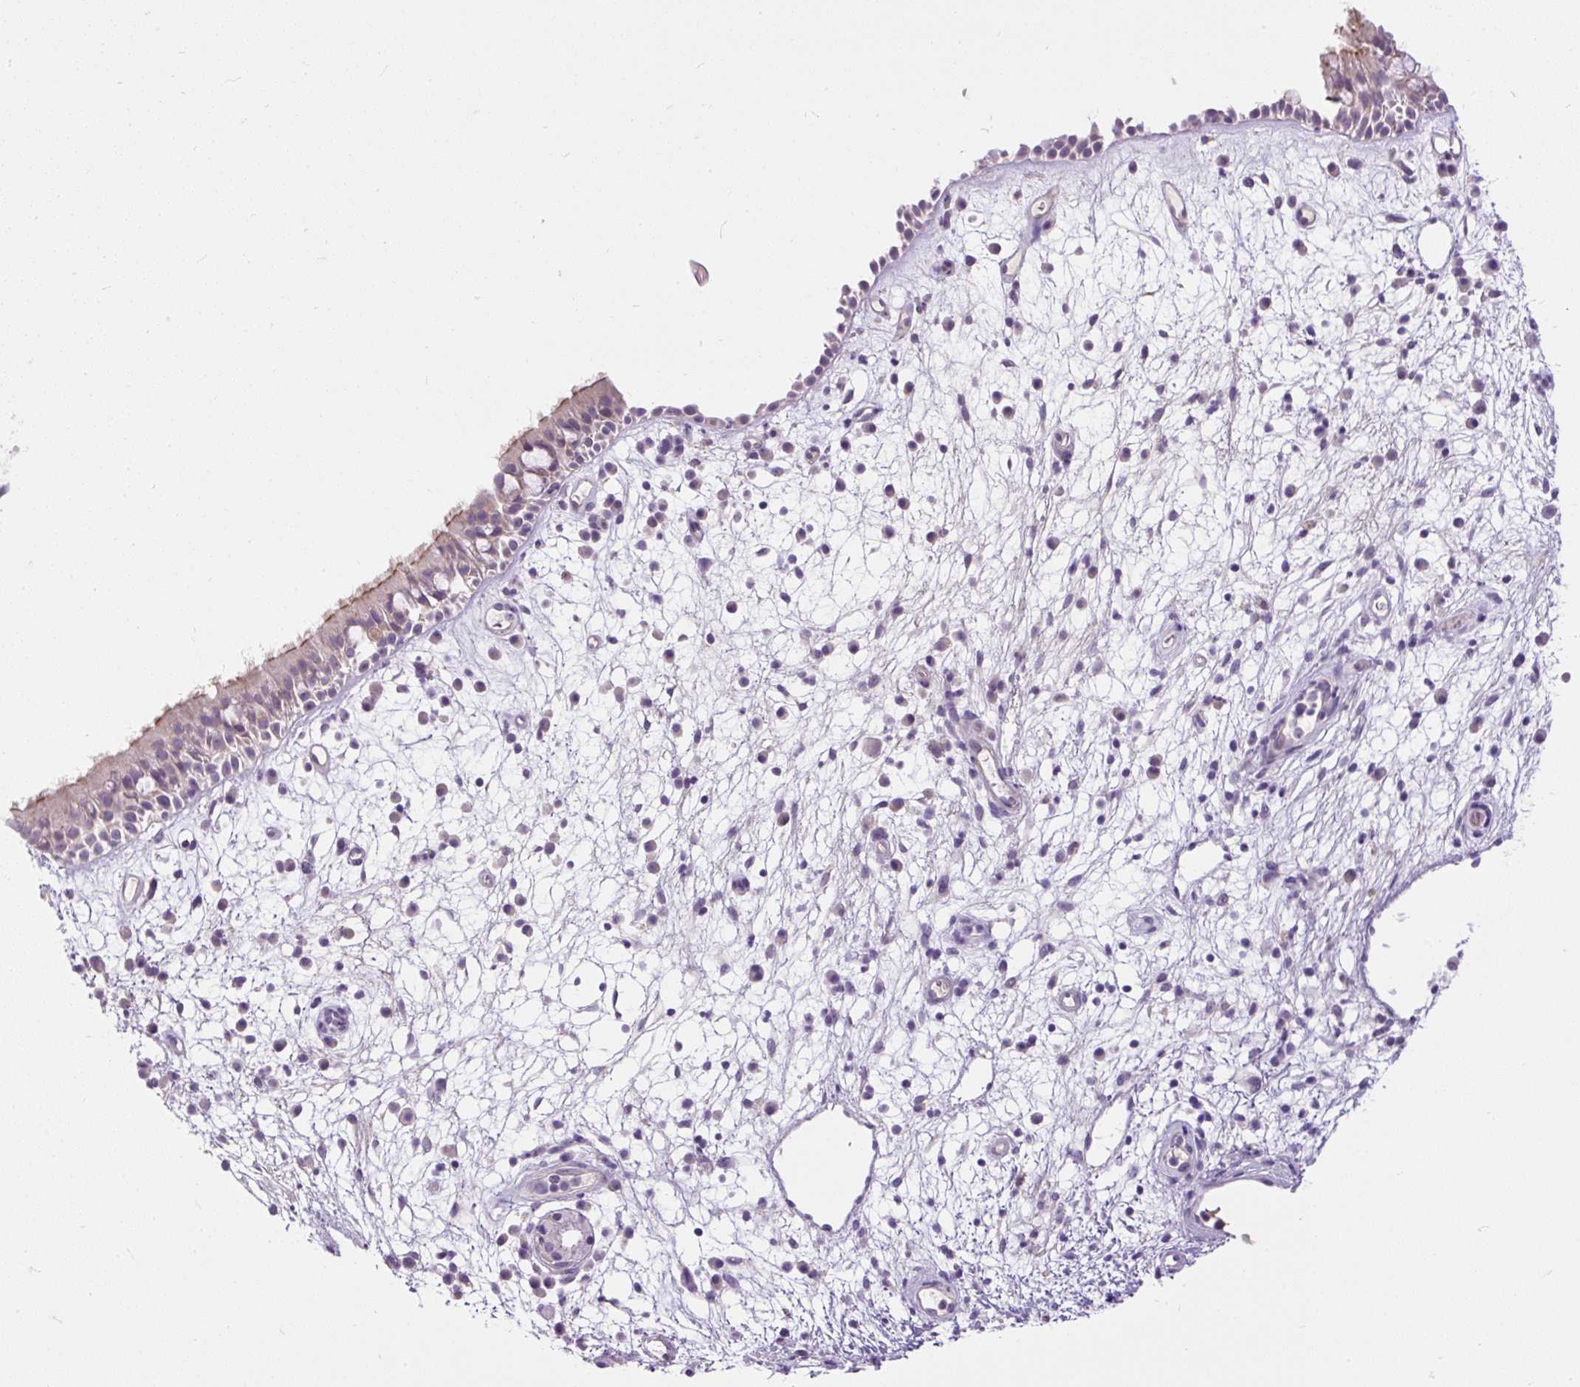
{"staining": {"intensity": "moderate", "quantity": "25%-75%", "location": "cytoplasmic/membranous"}, "tissue": "nasopharynx", "cell_type": "Respiratory epithelial cells", "image_type": "normal", "snomed": [{"axis": "morphology", "description": "Normal tissue, NOS"}, {"axis": "morphology", "description": "Inflammation, NOS"}, {"axis": "topography", "description": "Nasopharynx"}], "caption": "The immunohistochemical stain highlights moderate cytoplasmic/membranous expression in respiratory epithelial cells of unremarkable nasopharynx.", "gene": "KRTAP20", "patient": {"sex": "male", "age": 54}}